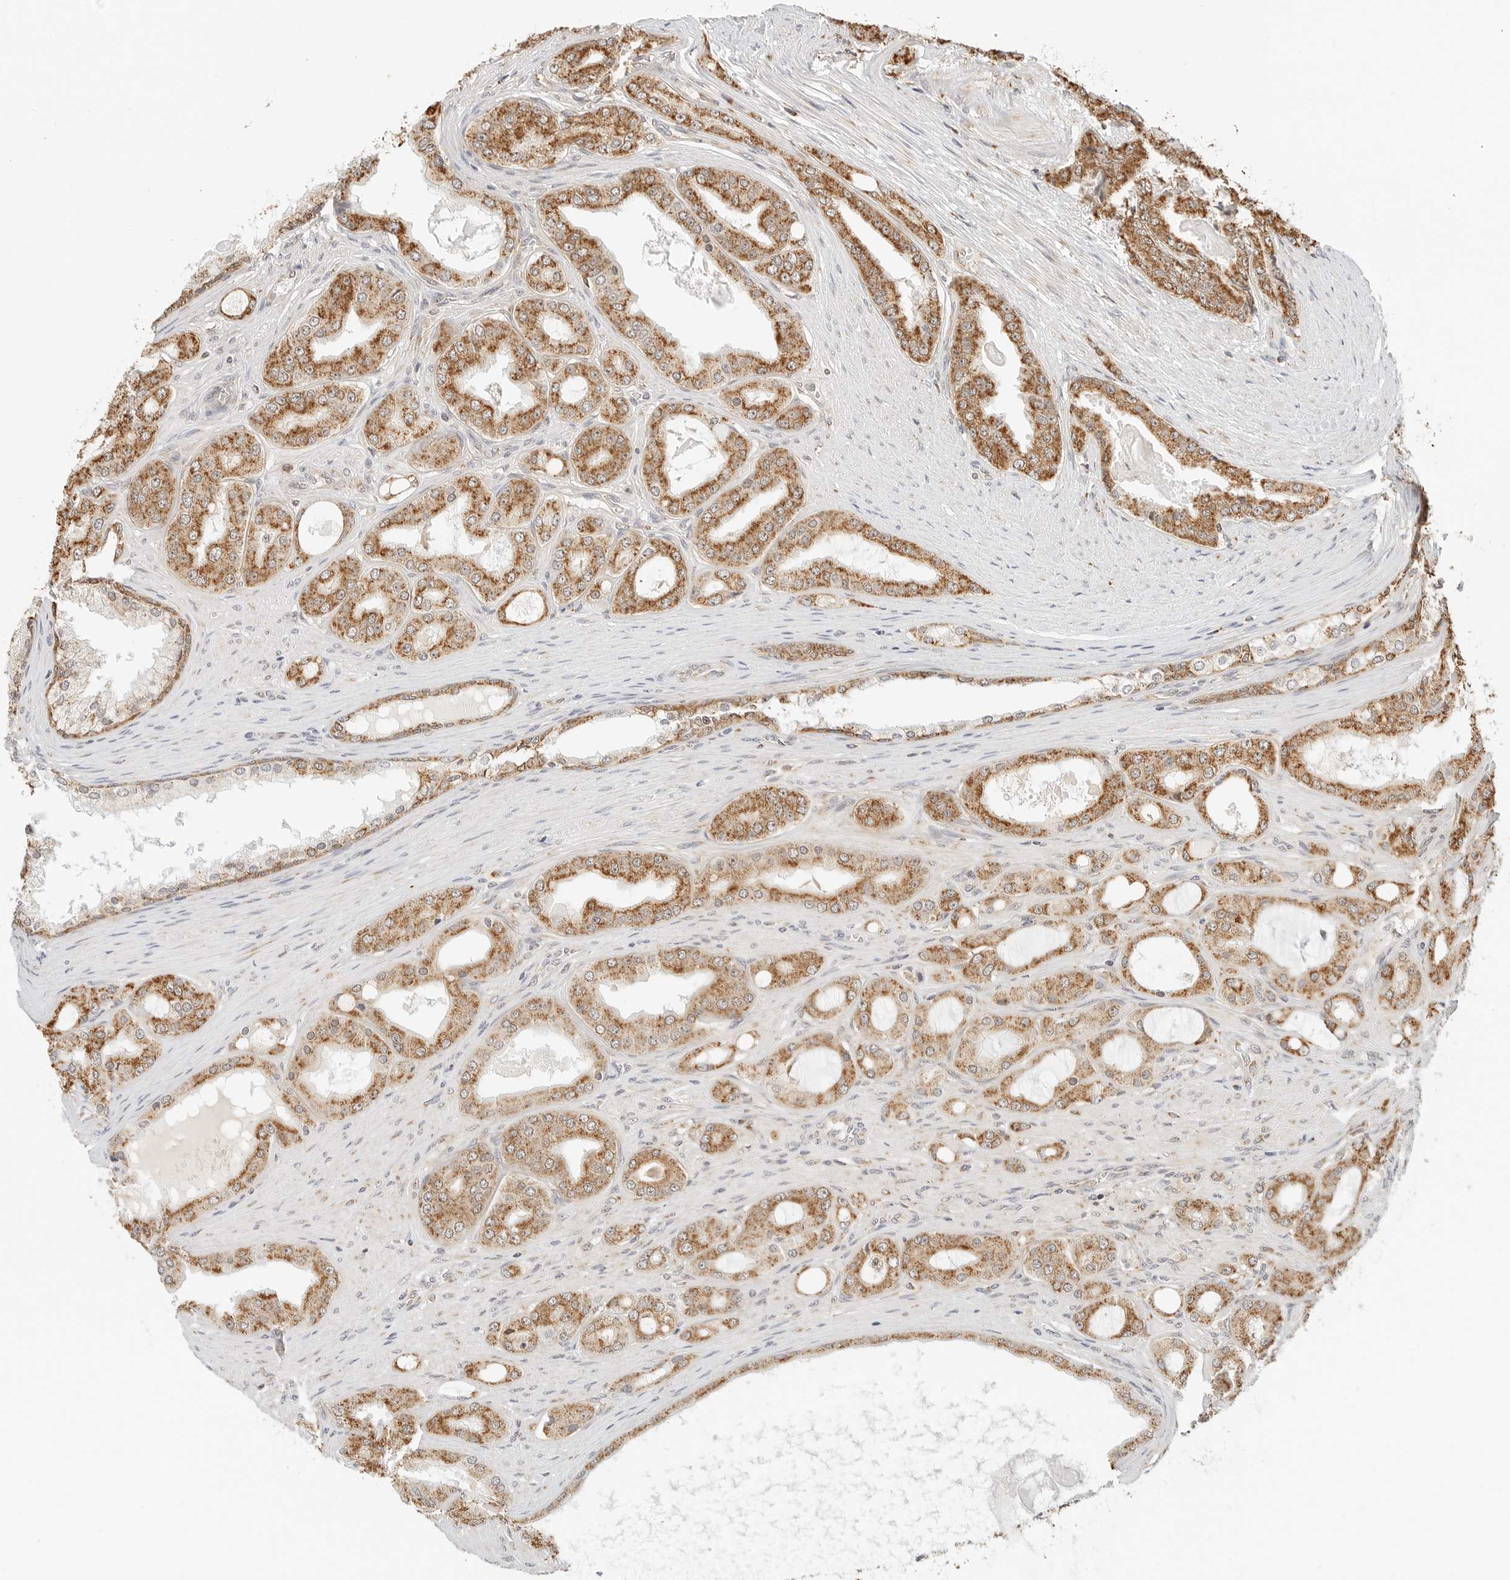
{"staining": {"intensity": "moderate", "quantity": ">75%", "location": "cytoplasmic/membranous"}, "tissue": "prostate cancer", "cell_type": "Tumor cells", "image_type": "cancer", "snomed": [{"axis": "morphology", "description": "Adenocarcinoma, High grade"}, {"axis": "topography", "description": "Prostate"}], "caption": "Protein analysis of prostate high-grade adenocarcinoma tissue reveals moderate cytoplasmic/membranous staining in about >75% of tumor cells. (DAB (3,3'-diaminobenzidine) IHC, brown staining for protein, blue staining for nuclei).", "gene": "ATL1", "patient": {"sex": "male", "age": 60}}